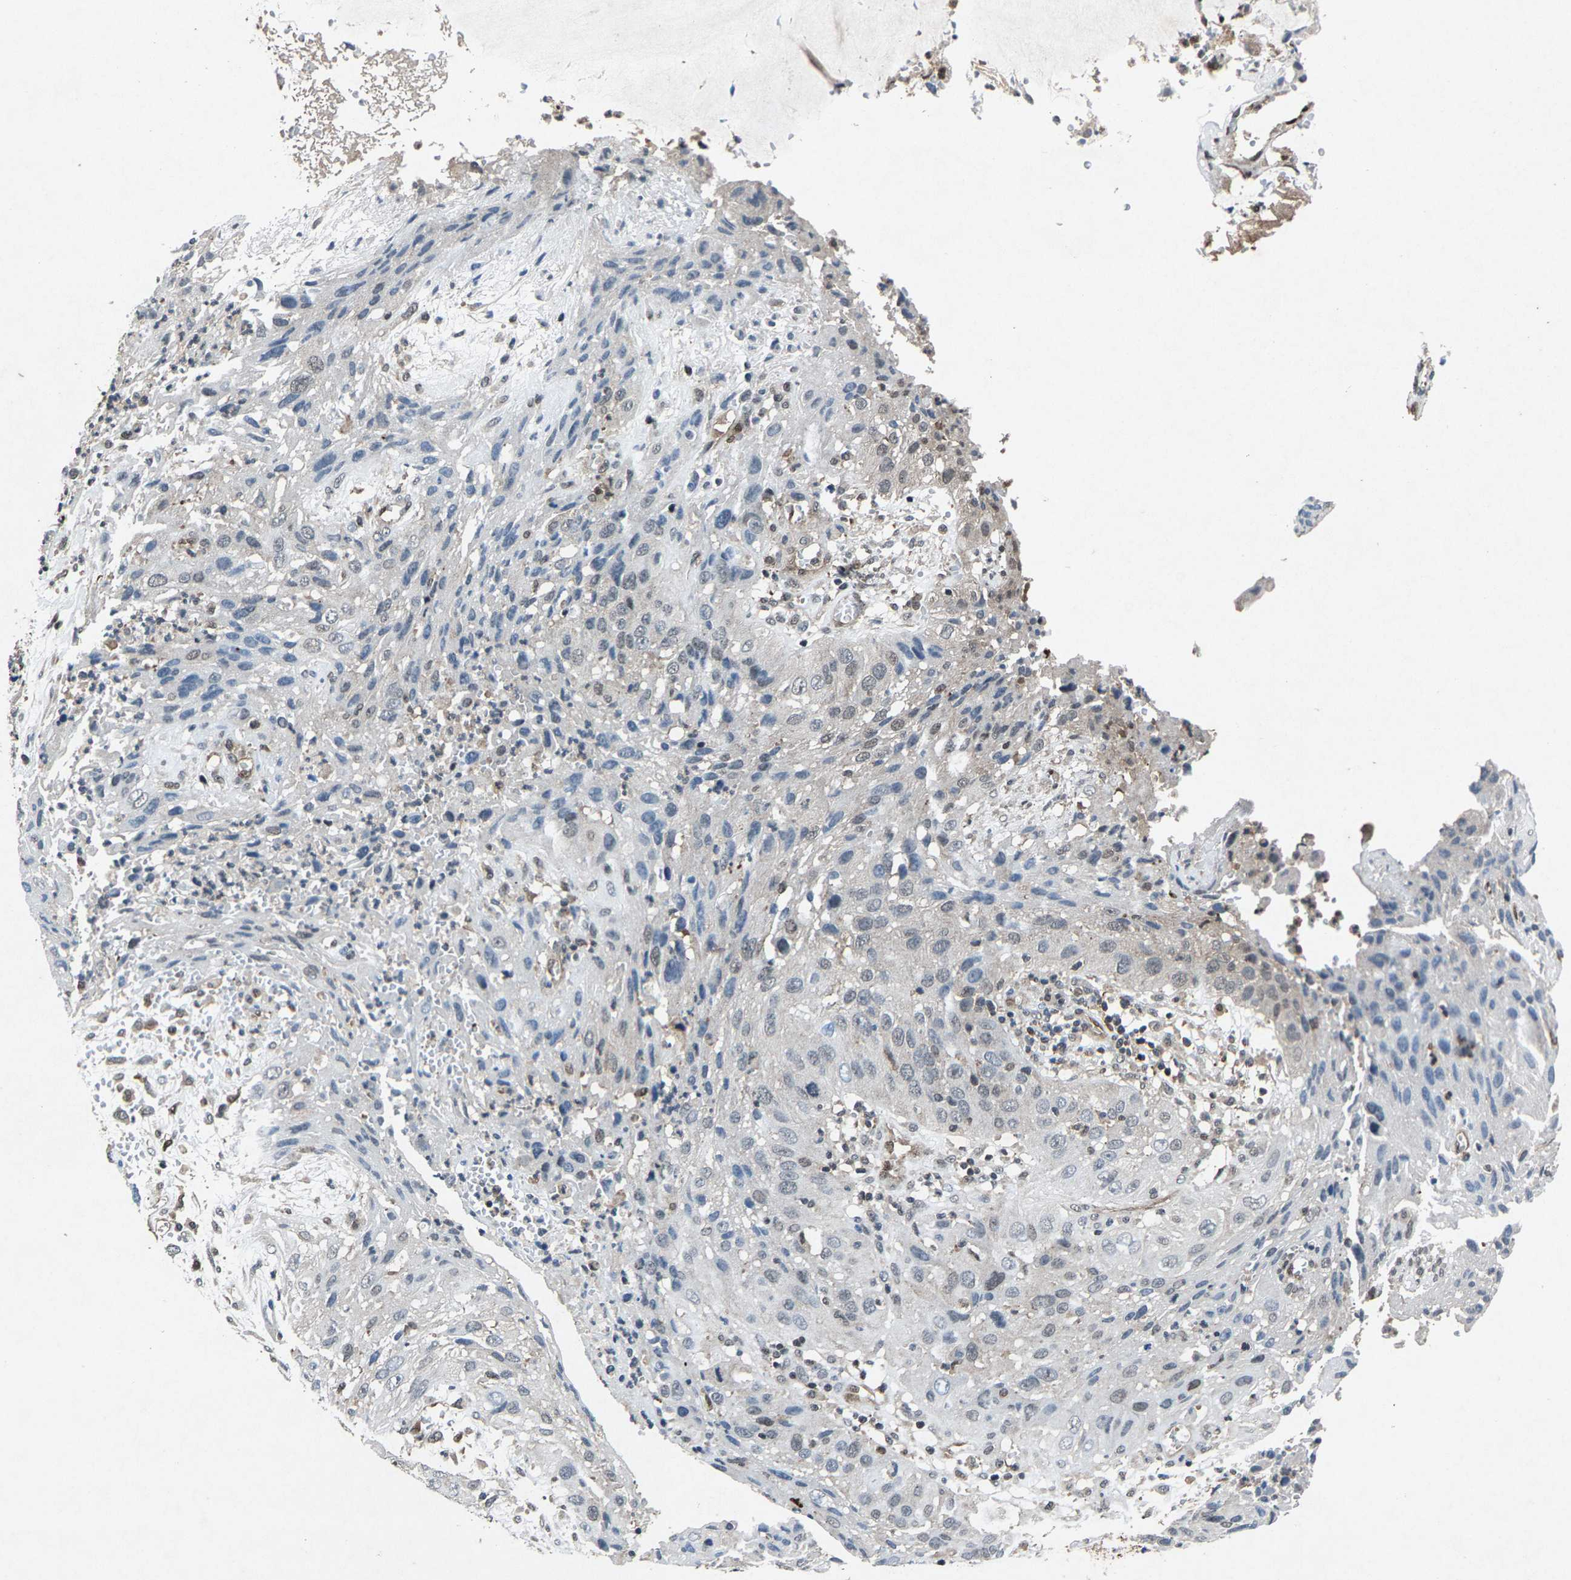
{"staining": {"intensity": "weak", "quantity": "<25%", "location": "cytoplasmic/membranous"}, "tissue": "cervical cancer", "cell_type": "Tumor cells", "image_type": "cancer", "snomed": [{"axis": "morphology", "description": "Squamous cell carcinoma, NOS"}, {"axis": "topography", "description": "Cervix"}], "caption": "Immunohistochemistry (IHC) histopathology image of neoplastic tissue: cervical cancer (squamous cell carcinoma) stained with DAB (3,3'-diaminobenzidine) displays no significant protein positivity in tumor cells. (DAB IHC visualized using brightfield microscopy, high magnification).", "gene": "ATXN3", "patient": {"sex": "female", "age": 32}}